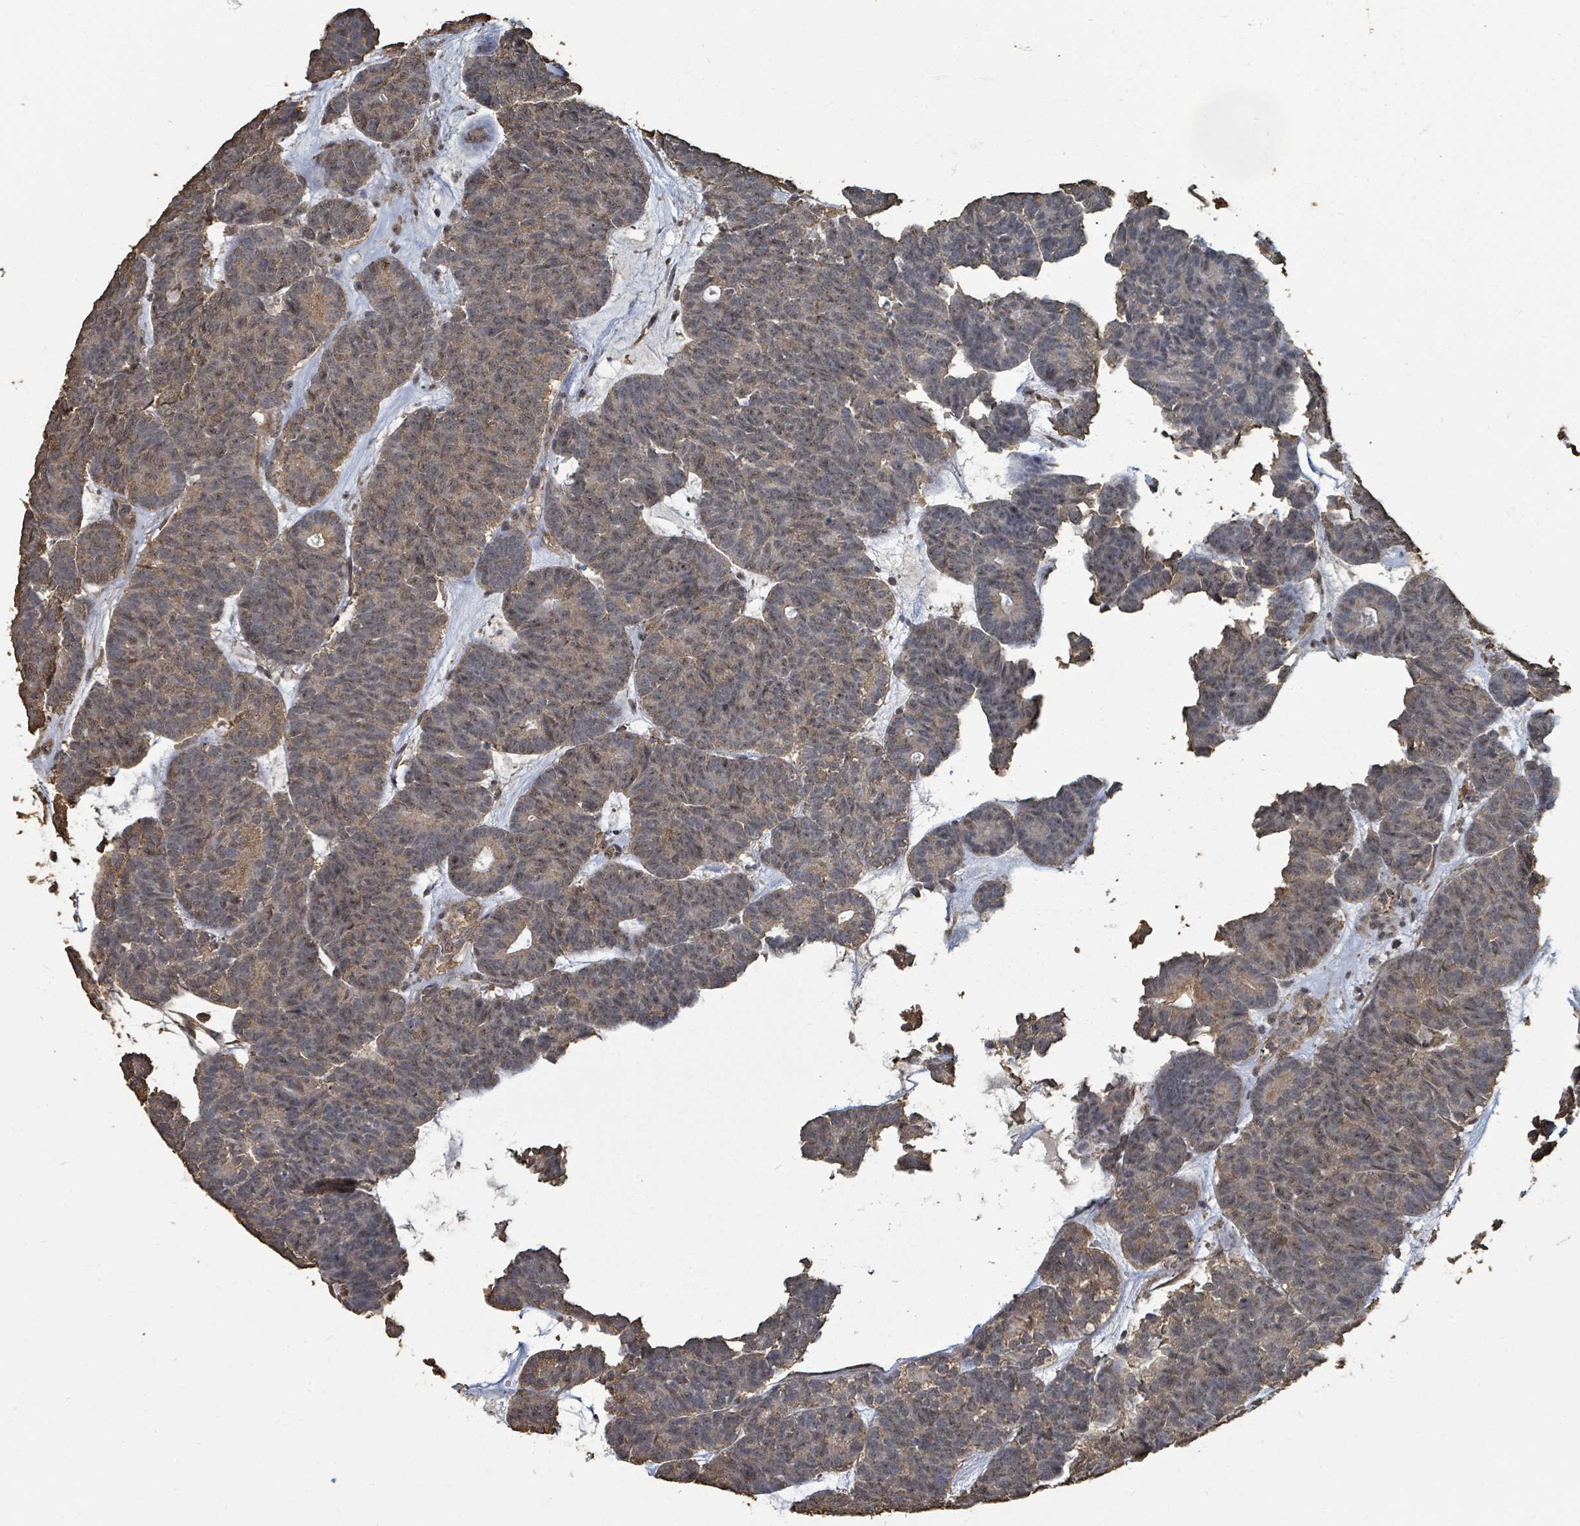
{"staining": {"intensity": "weak", "quantity": "25%-75%", "location": "nuclear"}, "tissue": "head and neck cancer", "cell_type": "Tumor cells", "image_type": "cancer", "snomed": [{"axis": "morphology", "description": "Adenocarcinoma, NOS"}, {"axis": "topography", "description": "Head-Neck"}], "caption": "Human head and neck cancer (adenocarcinoma) stained for a protein (brown) shows weak nuclear positive positivity in approximately 25%-75% of tumor cells.", "gene": "C6orf52", "patient": {"sex": "female", "age": 81}}